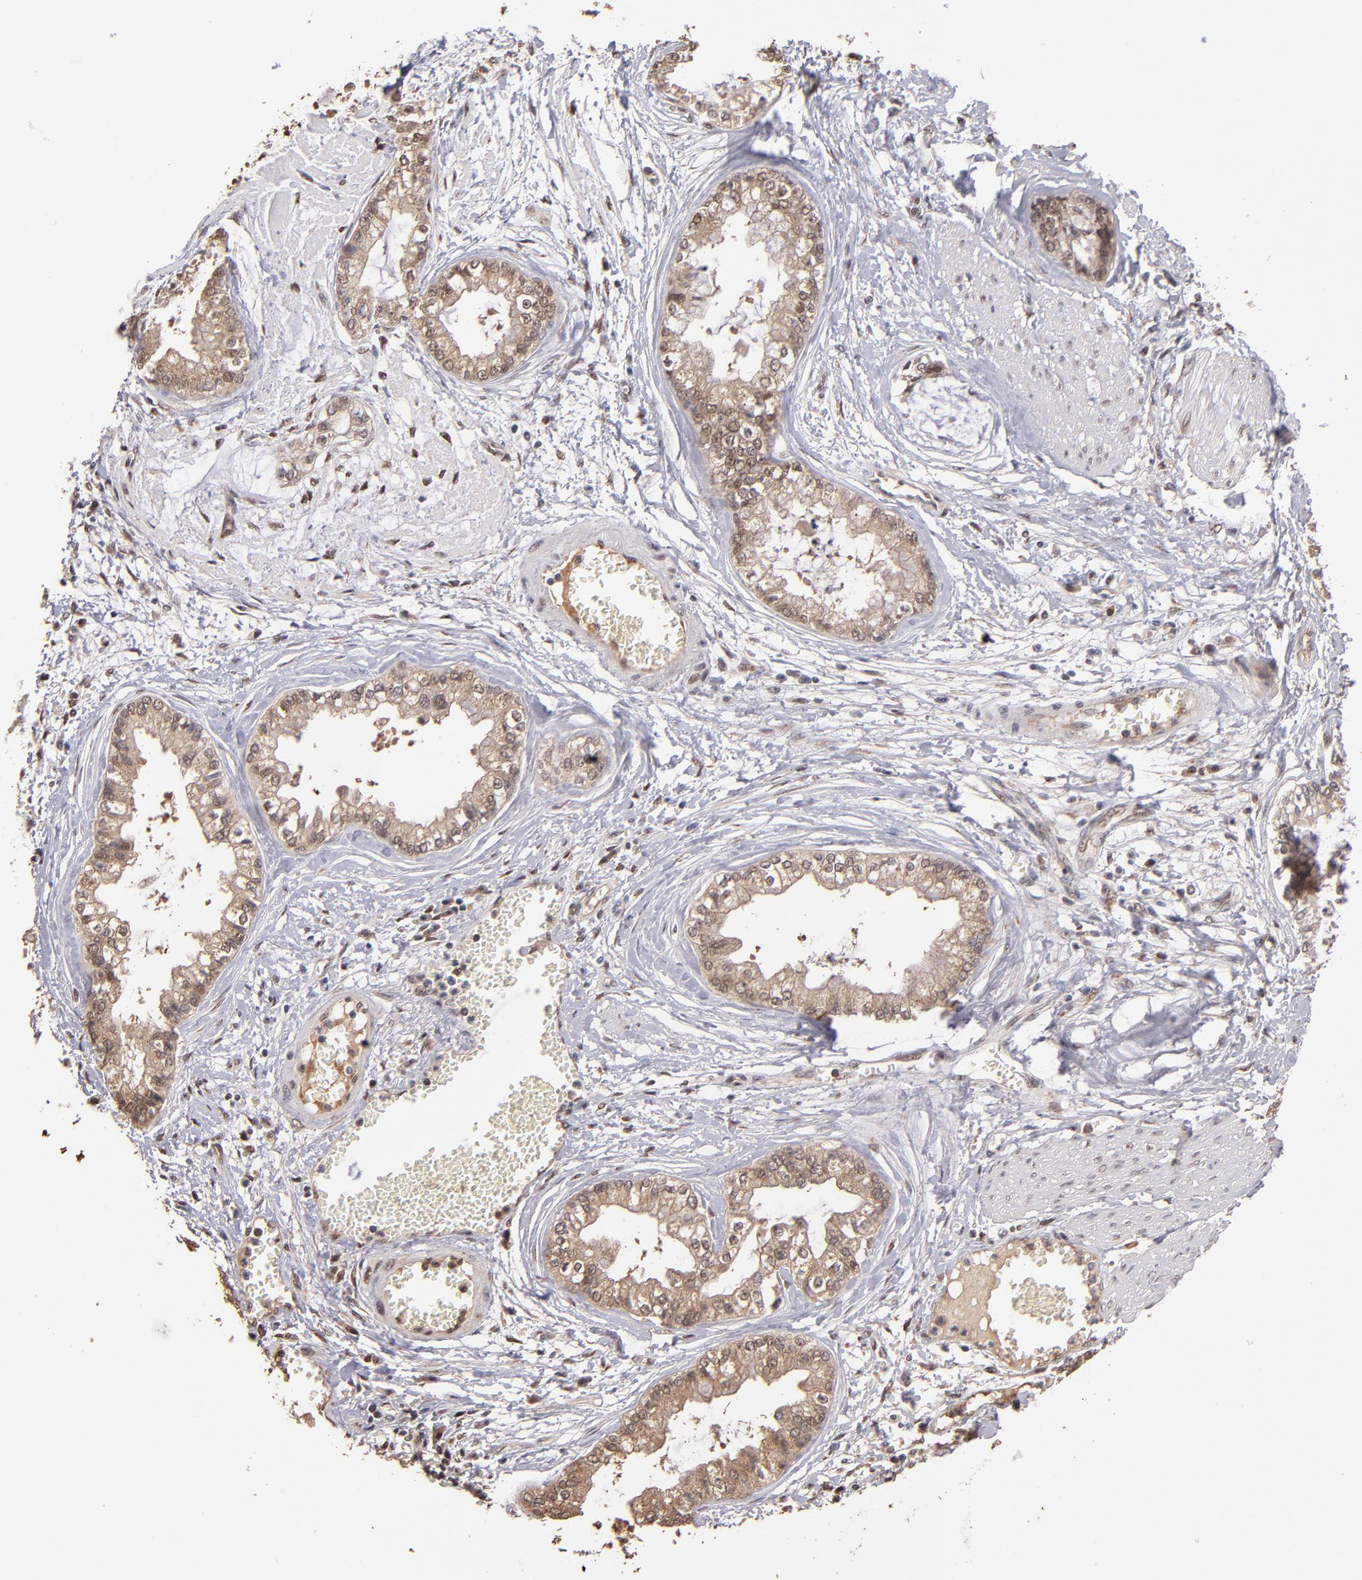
{"staining": {"intensity": "weak", "quantity": ">75%", "location": "cytoplasmic/membranous,nuclear"}, "tissue": "liver cancer", "cell_type": "Tumor cells", "image_type": "cancer", "snomed": [{"axis": "morphology", "description": "Cholangiocarcinoma"}, {"axis": "topography", "description": "Liver"}], "caption": "About >75% of tumor cells in cholangiocarcinoma (liver) show weak cytoplasmic/membranous and nuclear protein staining as visualized by brown immunohistochemical staining.", "gene": "EAPP", "patient": {"sex": "female", "age": 79}}